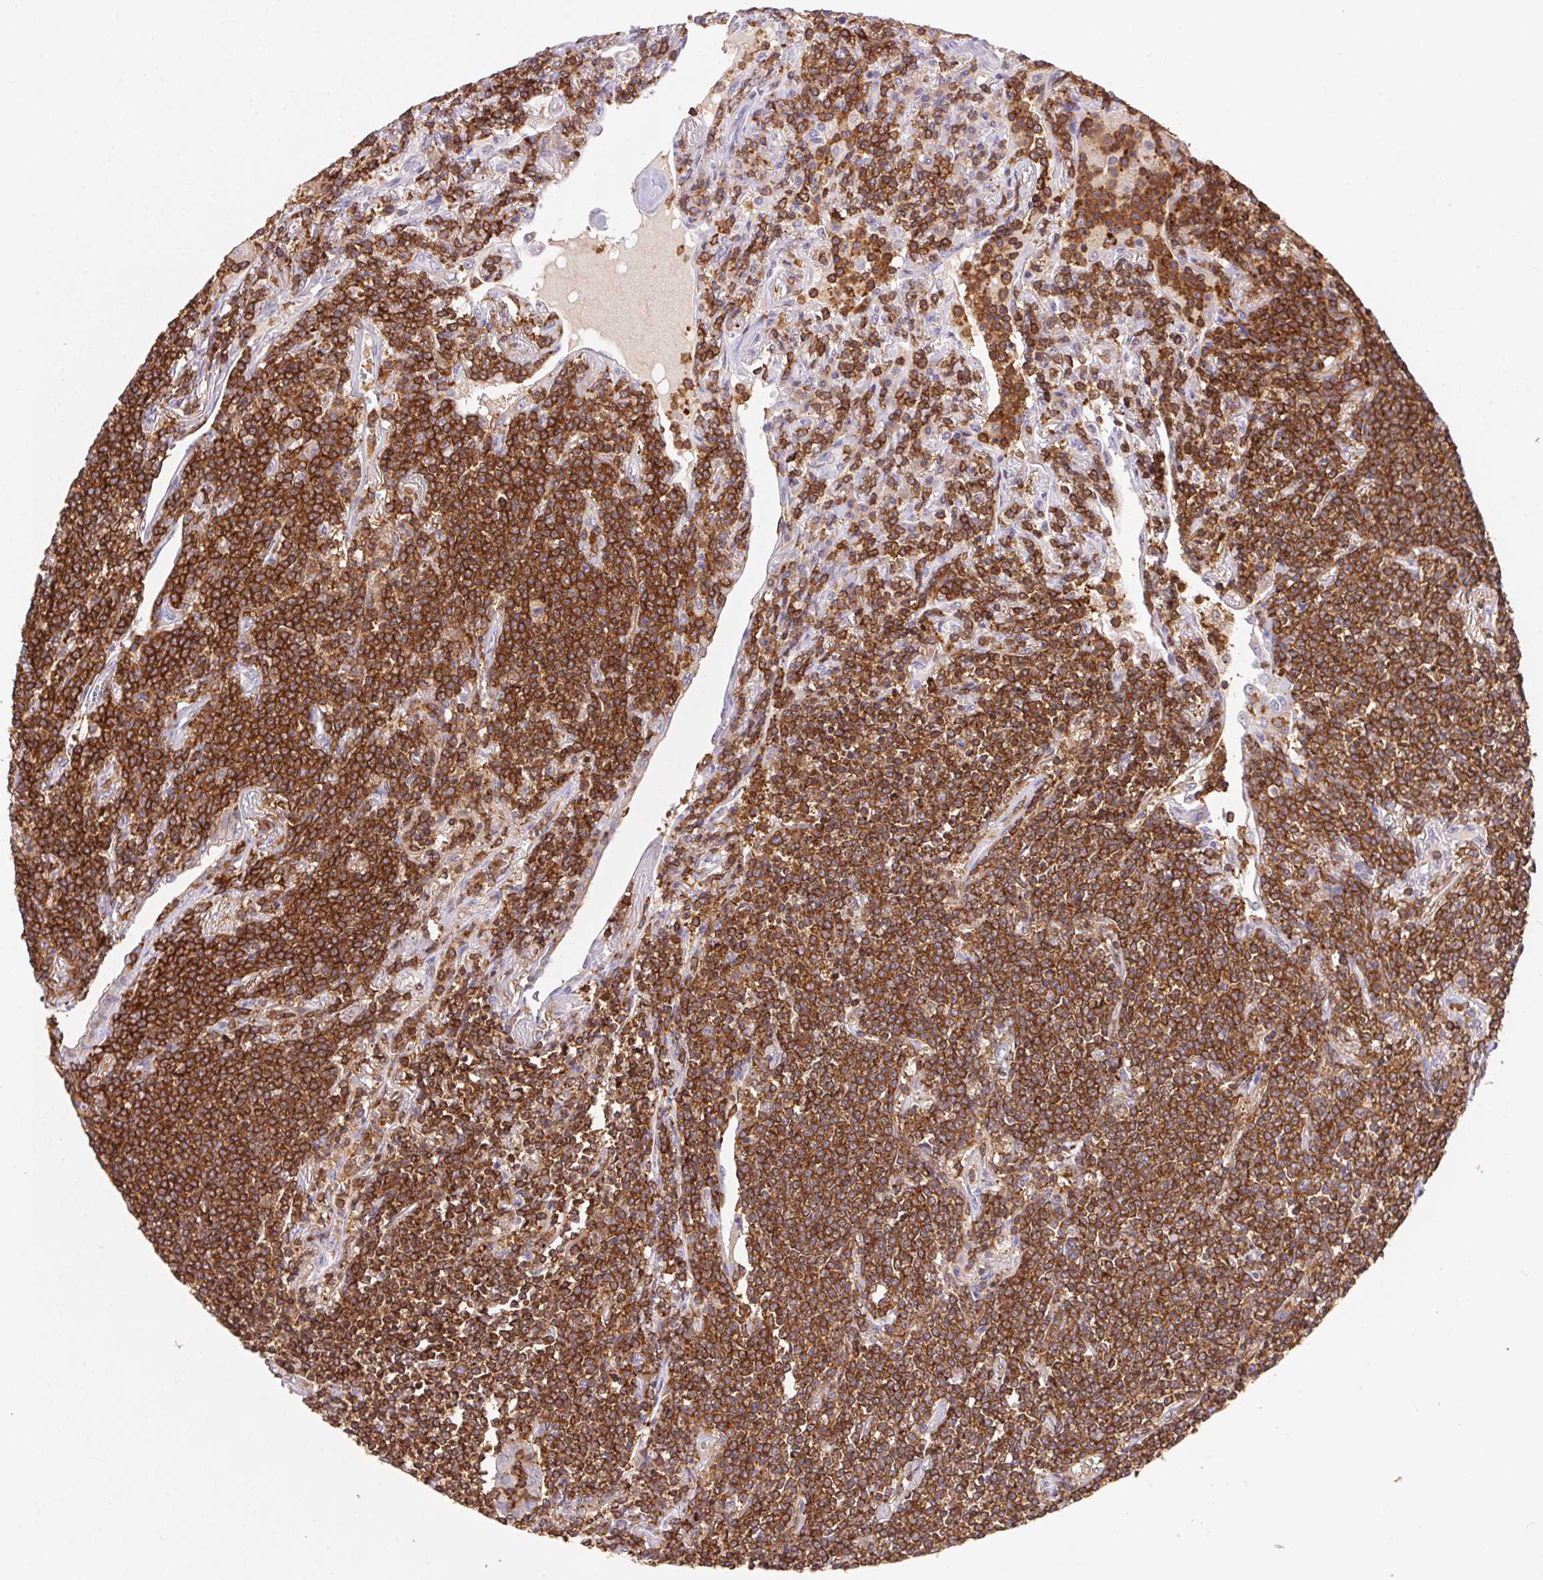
{"staining": {"intensity": "strong", "quantity": ">75%", "location": "cytoplasmic/membranous"}, "tissue": "lymphoma", "cell_type": "Tumor cells", "image_type": "cancer", "snomed": [{"axis": "morphology", "description": "Malignant lymphoma, non-Hodgkin's type, Low grade"}, {"axis": "topography", "description": "Lung"}], "caption": "Immunohistochemical staining of human lymphoma demonstrates high levels of strong cytoplasmic/membranous protein positivity in about >75% of tumor cells.", "gene": "APBB1IP", "patient": {"sex": "female", "age": 71}}